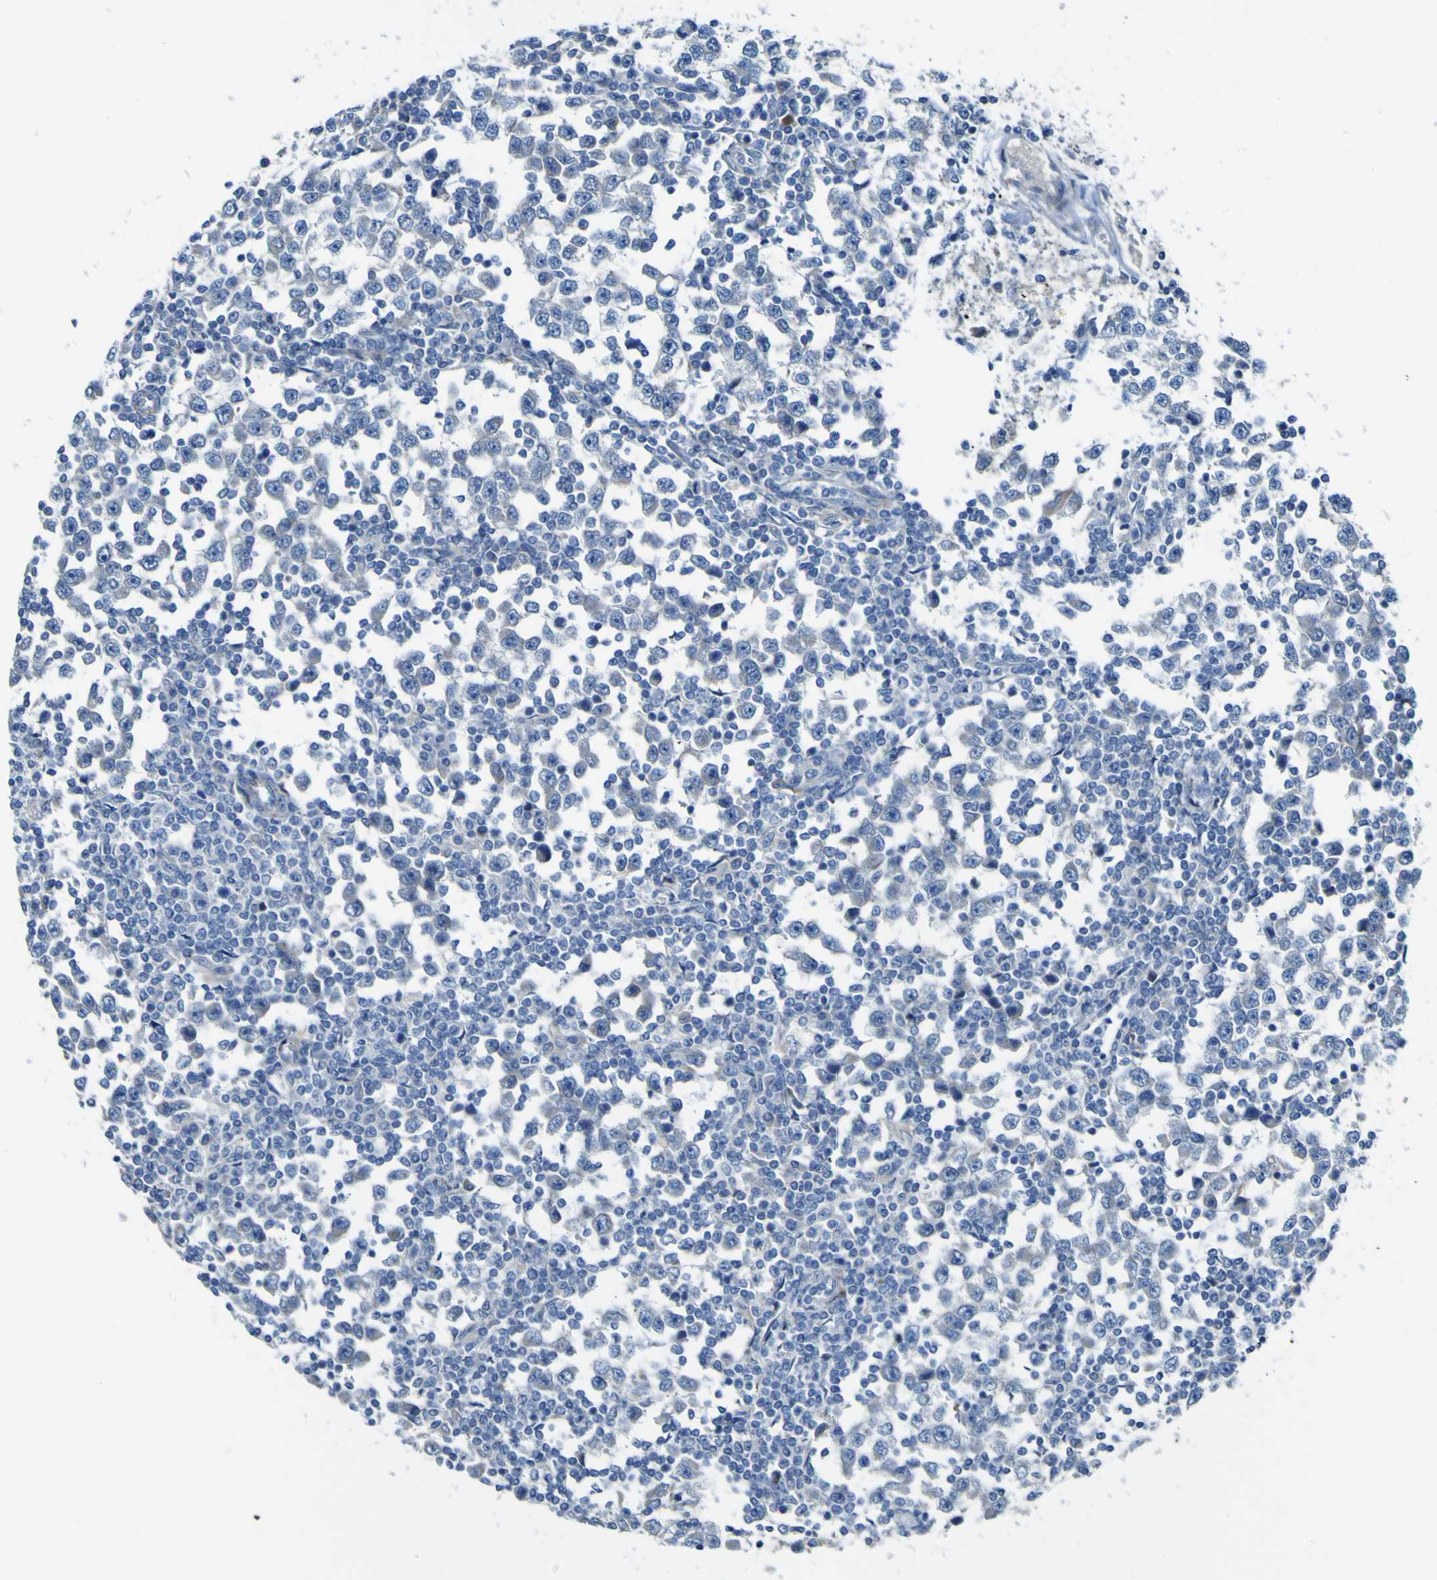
{"staining": {"intensity": "negative", "quantity": "none", "location": "none"}, "tissue": "testis cancer", "cell_type": "Tumor cells", "image_type": "cancer", "snomed": [{"axis": "morphology", "description": "Seminoma, NOS"}, {"axis": "topography", "description": "Testis"}], "caption": "The IHC photomicrograph has no significant staining in tumor cells of testis cancer (seminoma) tissue.", "gene": "ADGRA2", "patient": {"sex": "male", "age": 65}}